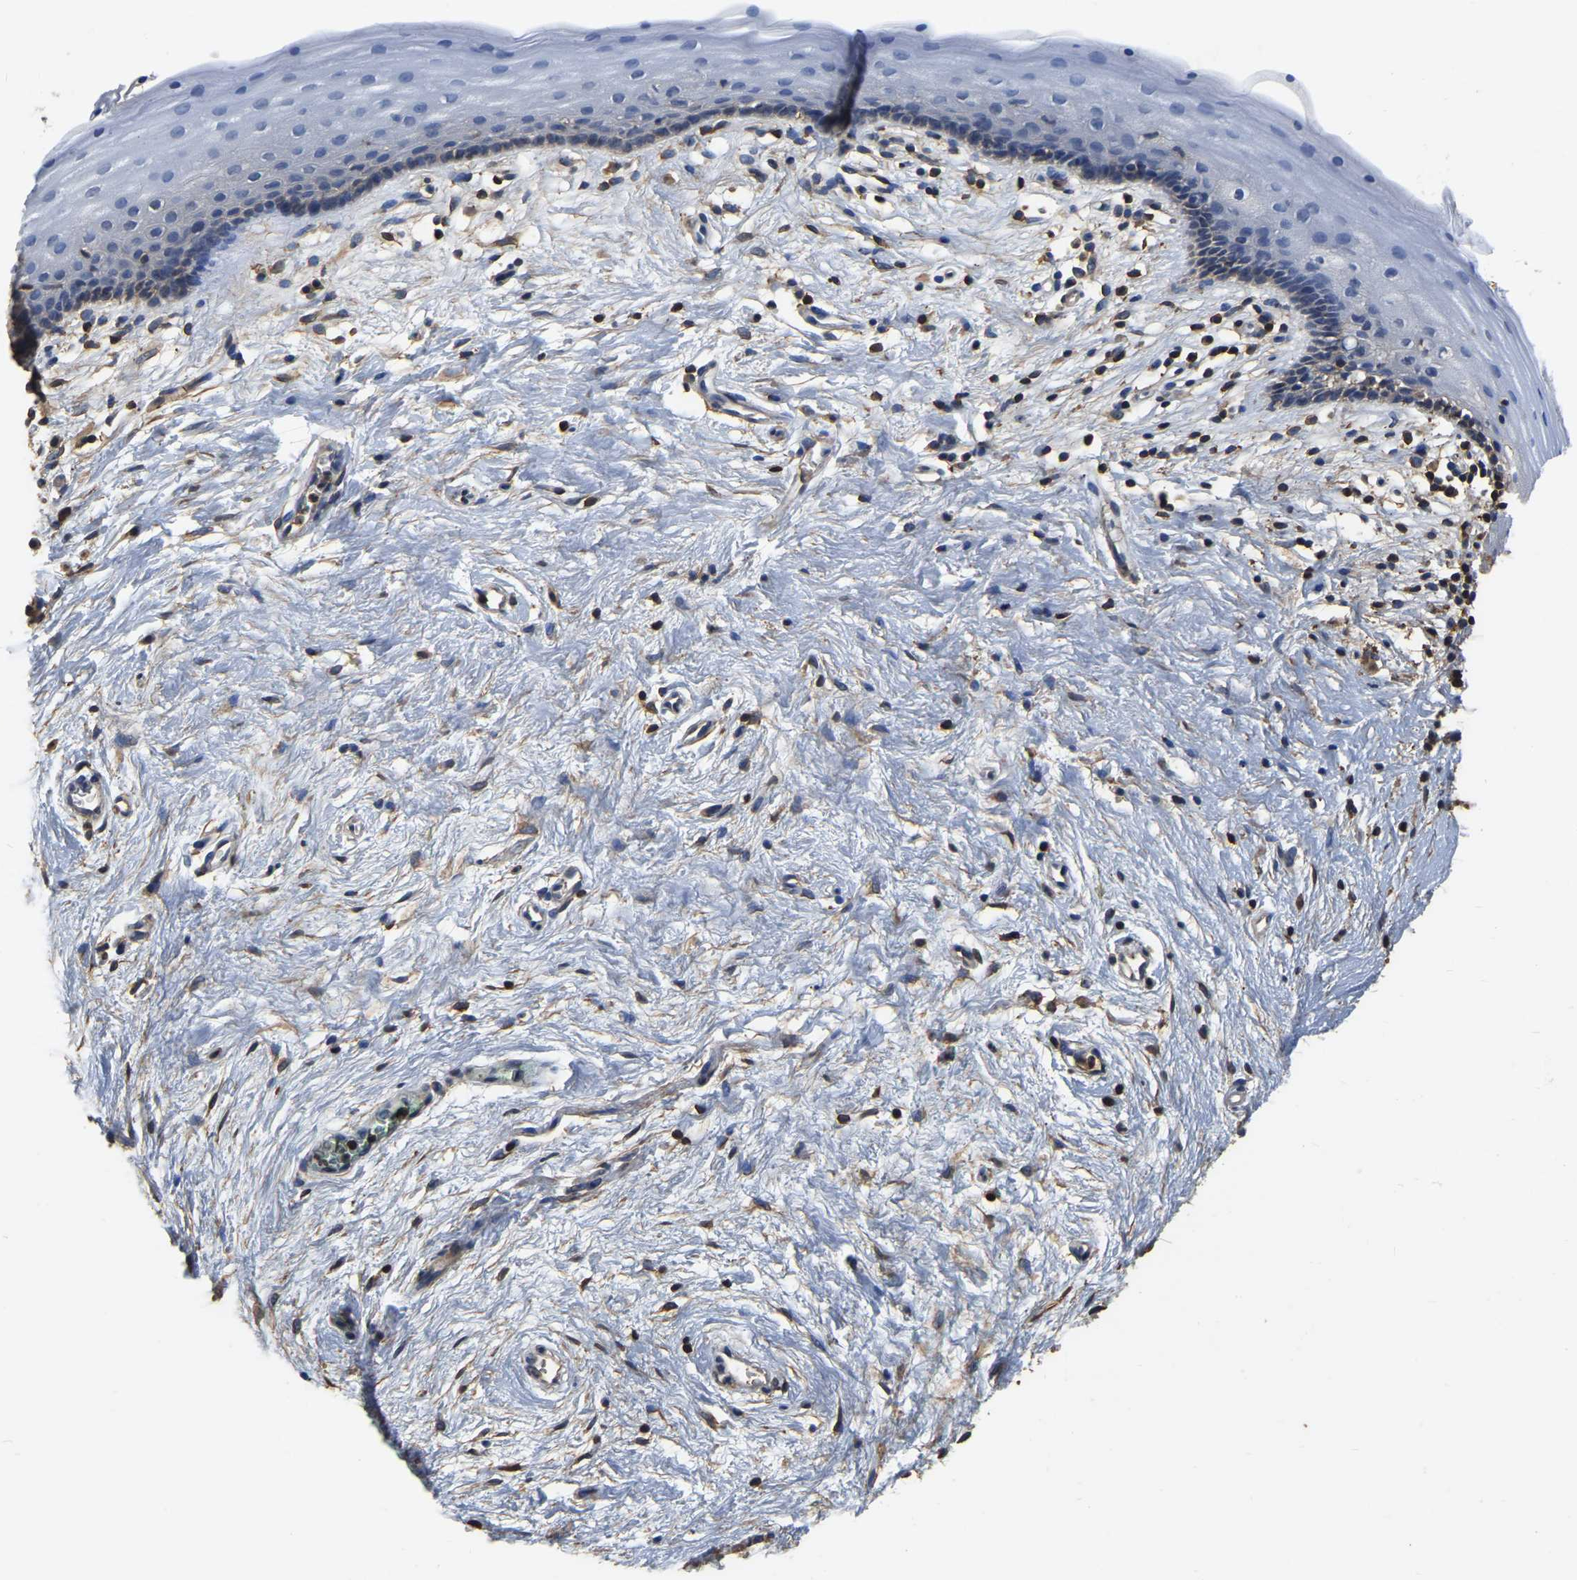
{"staining": {"intensity": "negative", "quantity": "none", "location": "none"}, "tissue": "vagina", "cell_type": "Squamous epithelial cells", "image_type": "normal", "snomed": [{"axis": "morphology", "description": "Normal tissue, NOS"}, {"axis": "topography", "description": "Vagina"}], "caption": "An IHC photomicrograph of normal vagina is shown. There is no staining in squamous epithelial cells of vagina. The staining is performed using DAB brown chromogen with nuclei counter-stained in using hematoxylin.", "gene": "LDHB", "patient": {"sex": "female", "age": 44}}